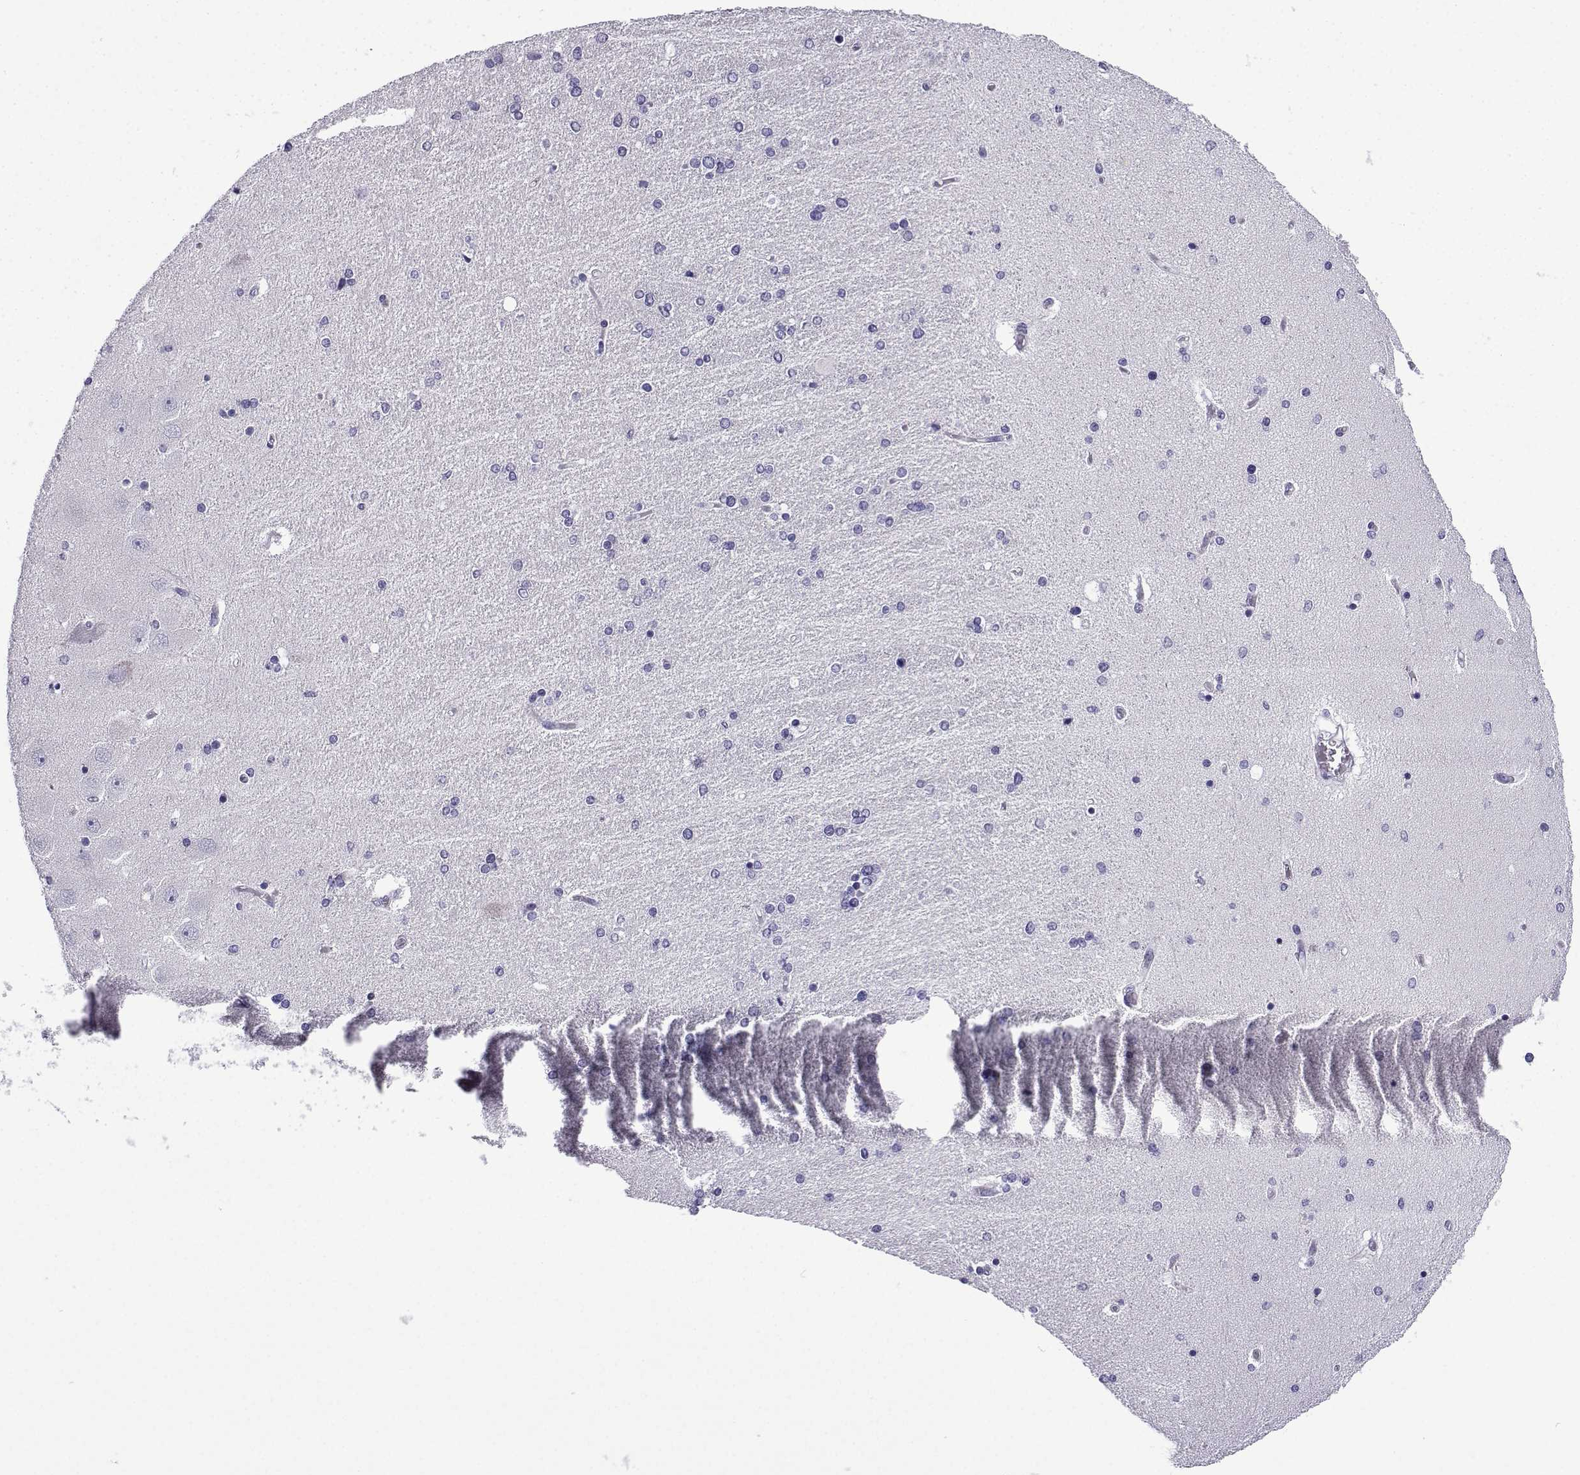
{"staining": {"intensity": "negative", "quantity": "none", "location": "none"}, "tissue": "hippocampus", "cell_type": "Glial cells", "image_type": "normal", "snomed": [{"axis": "morphology", "description": "Normal tissue, NOS"}, {"axis": "topography", "description": "Hippocampus"}], "caption": "High magnification brightfield microscopy of unremarkable hippocampus stained with DAB (3,3'-diaminobenzidine) (brown) and counterstained with hematoxylin (blue): glial cells show no significant staining. (Stains: DAB (3,3'-diaminobenzidine) immunohistochemistry (IHC) with hematoxylin counter stain, Microscopy: brightfield microscopy at high magnification).", "gene": "ACRBP", "patient": {"sex": "female", "age": 54}}